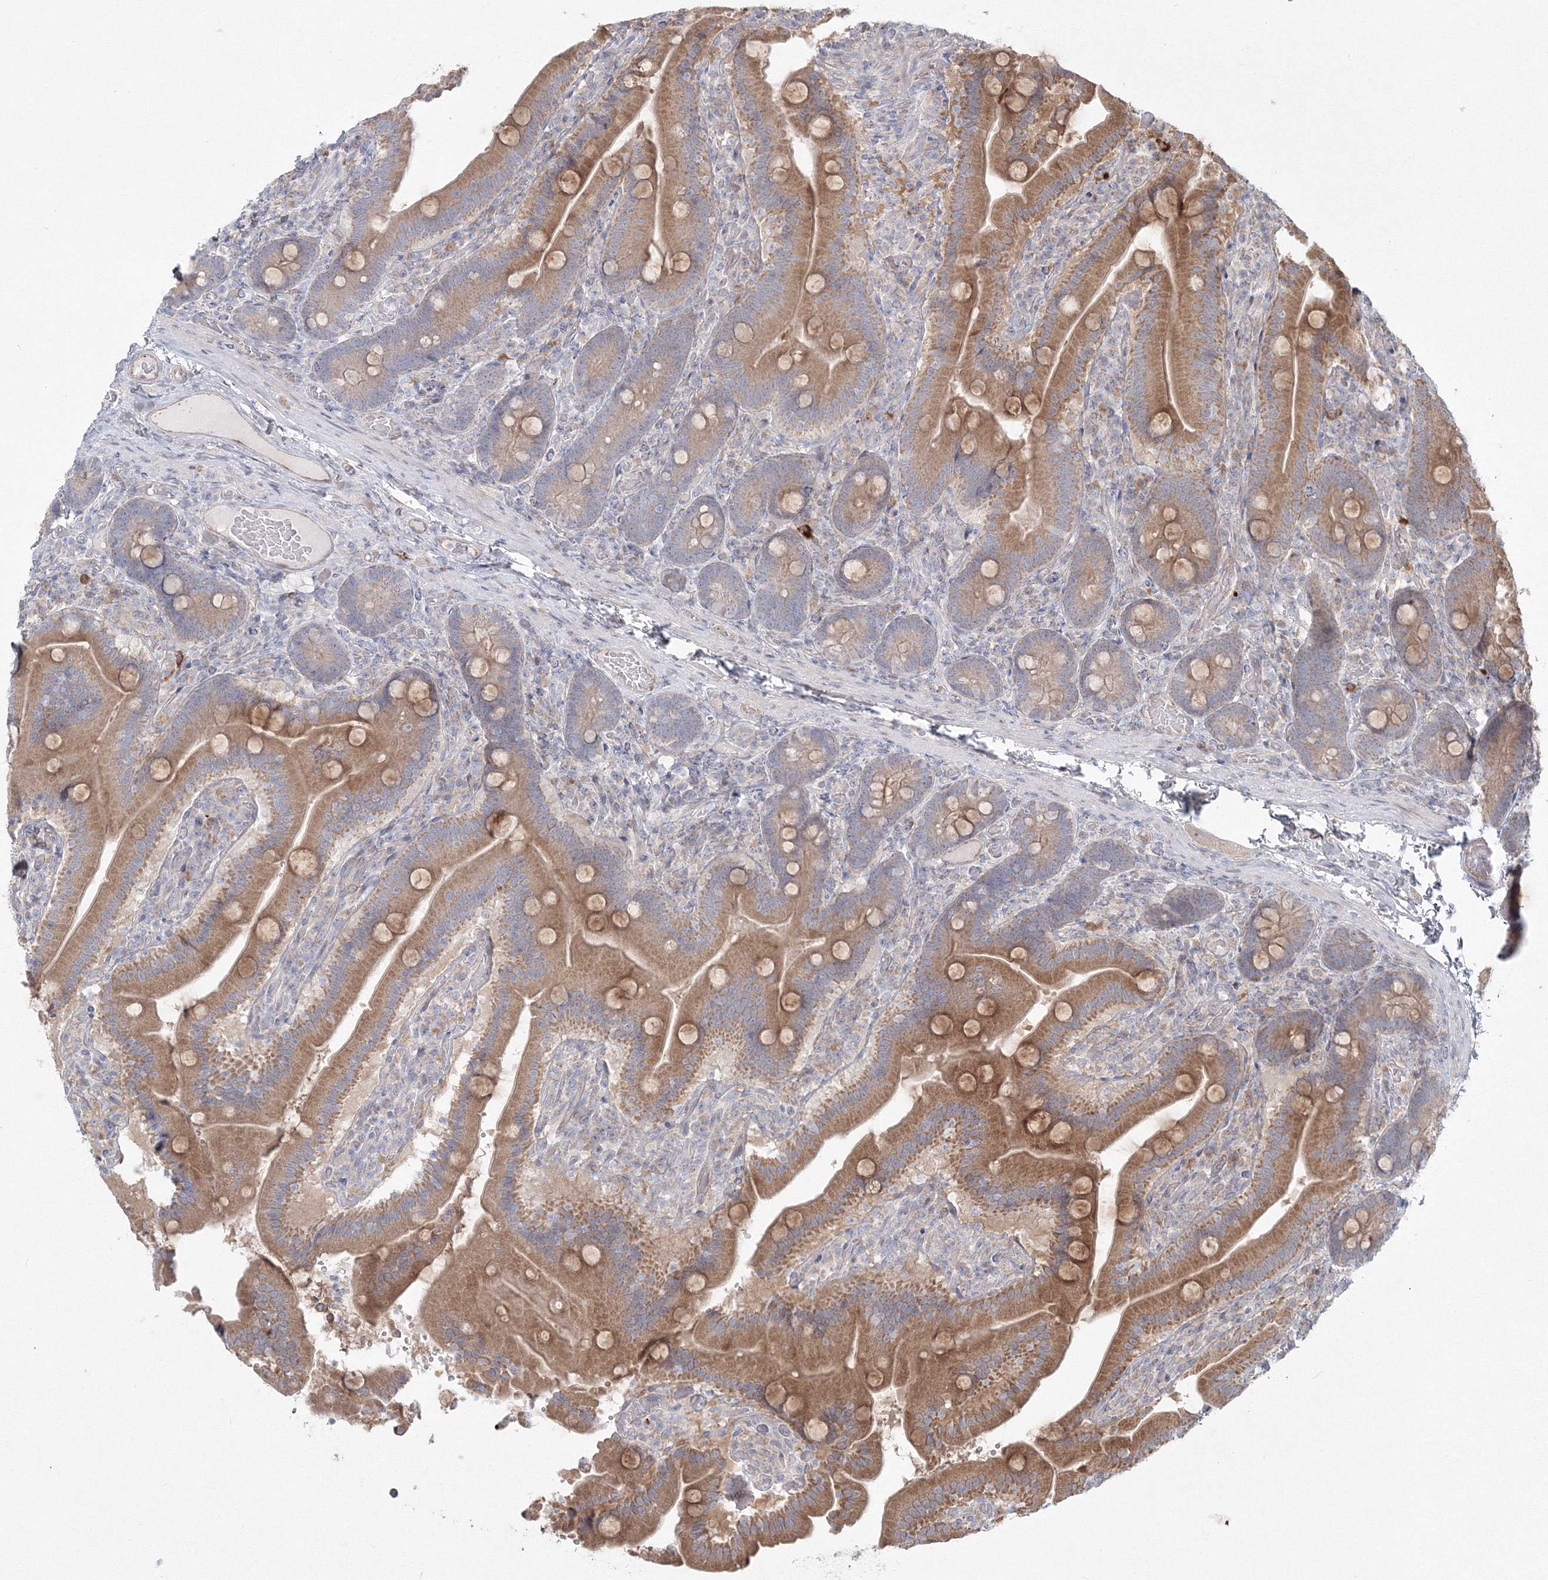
{"staining": {"intensity": "moderate", "quantity": ">75%", "location": "cytoplasmic/membranous"}, "tissue": "duodenum", "cell_type": "Glandular cells", "image_type": "normal", "snomed": [{"axis": "morphology", "description": "Normal tissue, NOS"}, {"axis": "topography", "description": "Duodenum"}], "caption": "Approximately >75% of glandular cells in normal duodenum demonstrate moderate cytoplasmic/membranous protein positivity as visualized by brown immunohistochemical staining.", "gene": "WDR49", "patient": {"sex": "female", "age": 62}}